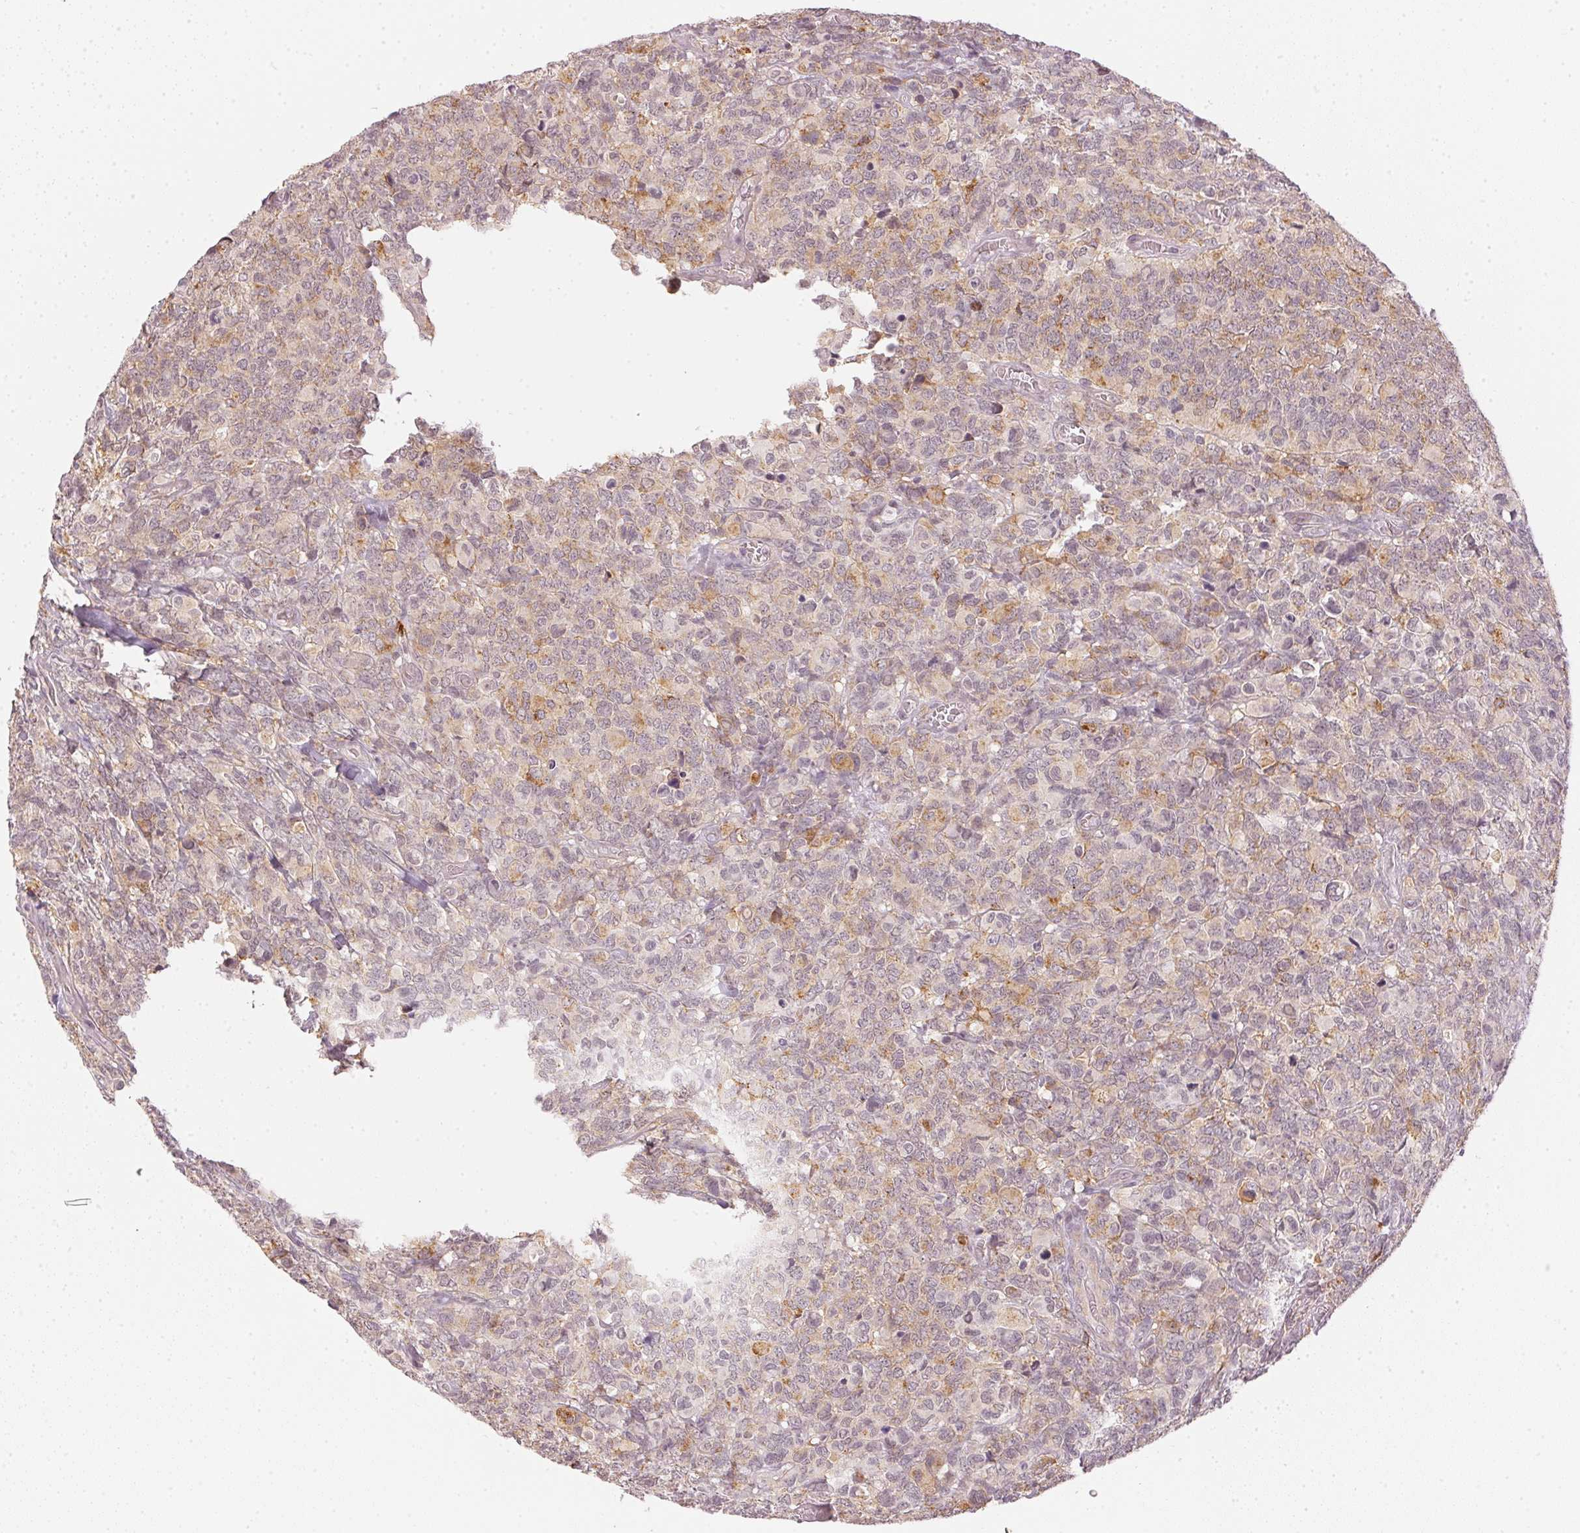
{"staining": {"intensity": "moderate", "quantity": "<25%", "location": "cytoplasmic/membranous"}, "tissue": "glioma", "cell_type": "Tumor cells", "image_type": "cancer", "snomed": [{"axis": "morphology", "description": "Glioma, malignant, High grade"}, {"axis": "topography", "description": "Brain"}], "caption": "Glioma stained for a protein (brown) exhibits moderate cytoplasmic/membranous positive staining in about <25% of tumor cells.", "gene": "KPRP", "patient": {"sex": "male", "age": 39}}